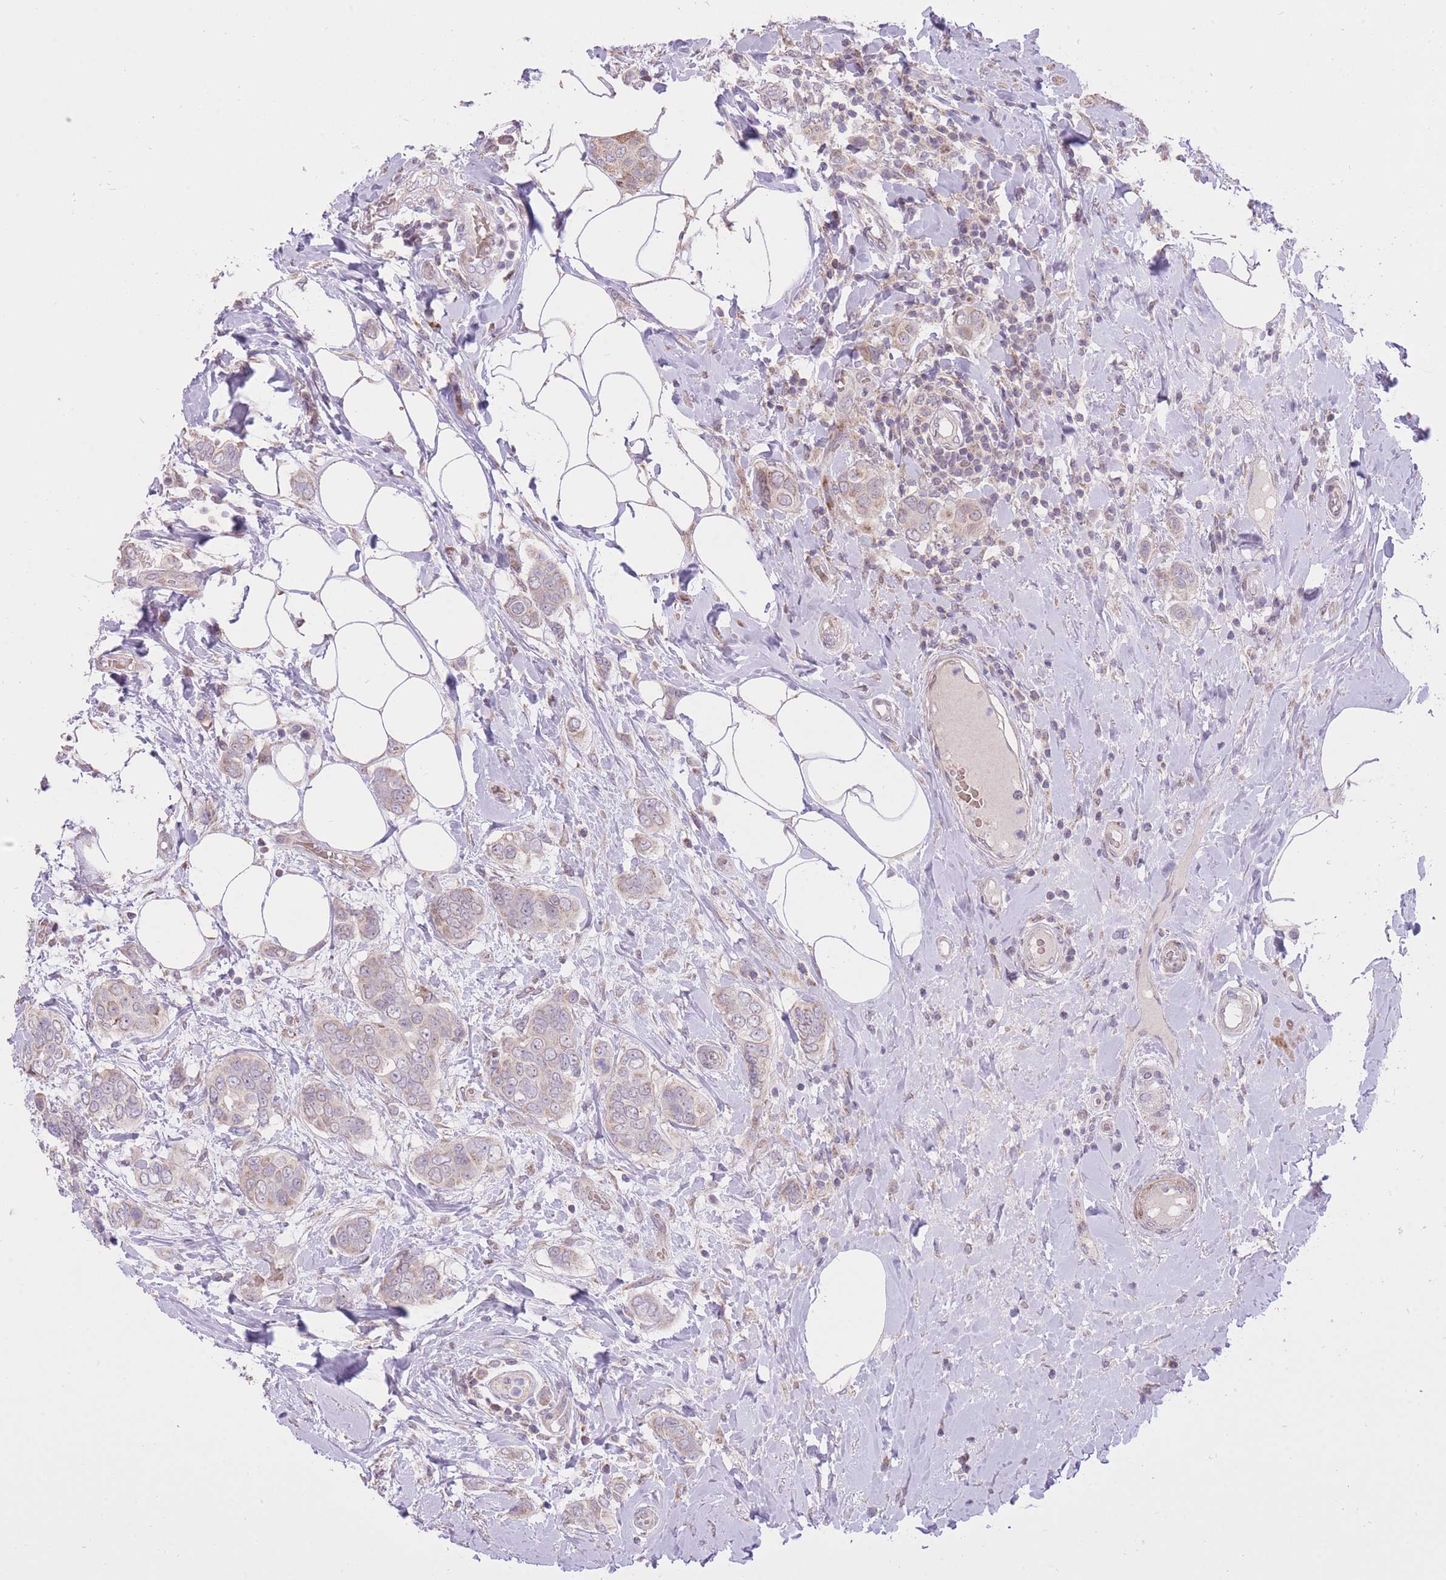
{"staining": {"intensity": "weak", "quantity": "<25%", "location": "cytoplasmic/membranous"}, "tissue": "breast cancer", "cell_type": "Tumor cells", "image_type": "cancer", "snomed": [{"axis": "morphology", "description": "Lobular carcinoma"}, {"axis": "topography", "description": "Breast"}], "caption": "This is an immunohistochemistry (IHC) photomicrograph of lobular carcinoma (breast). There is no expression in tumor cells.", "gene": "SLC4A4", "patient": {"sex": "female", "age": 51}}